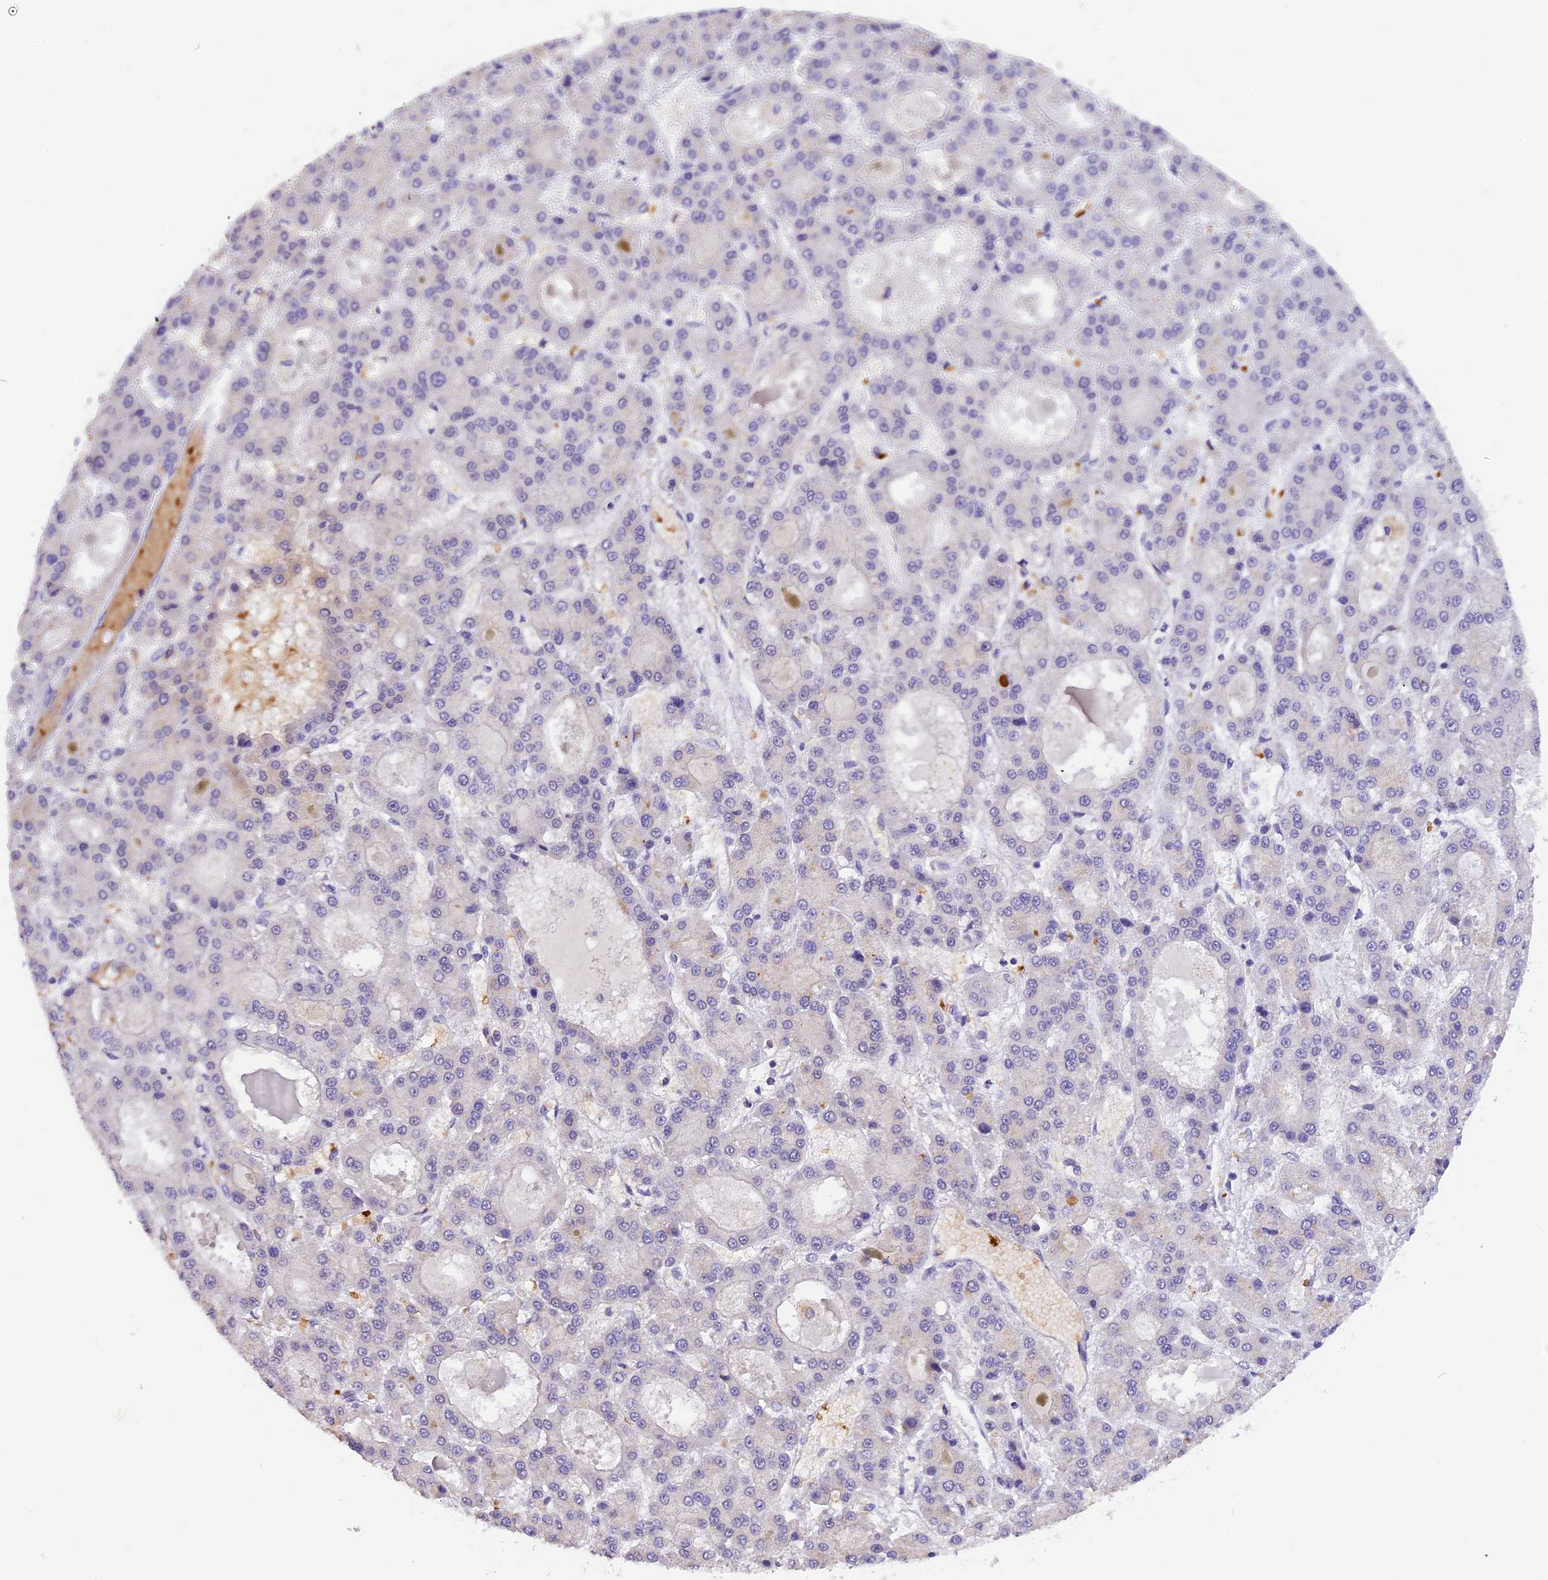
{"staining": {"intensity": "negative", "quantity": "none", "location": "none"}, "tissue": "liver cancer", "cell_type": "Tumor cells", "image_type": "cancer", "snomed": [{"axis": "morphology", "description": "Carcinoma, Hepatocellular, NOS"}, {"axis": "topography", "description": "Liver"}], "caption": "The photomicrograph demonstrates no significant expression in tumor cells of hepatocellular carcinoma (liver). (DAB immunohistochemistry, high magnification).", "gene": "AHSP", "patient": {"sex": "male", "age": 70}}